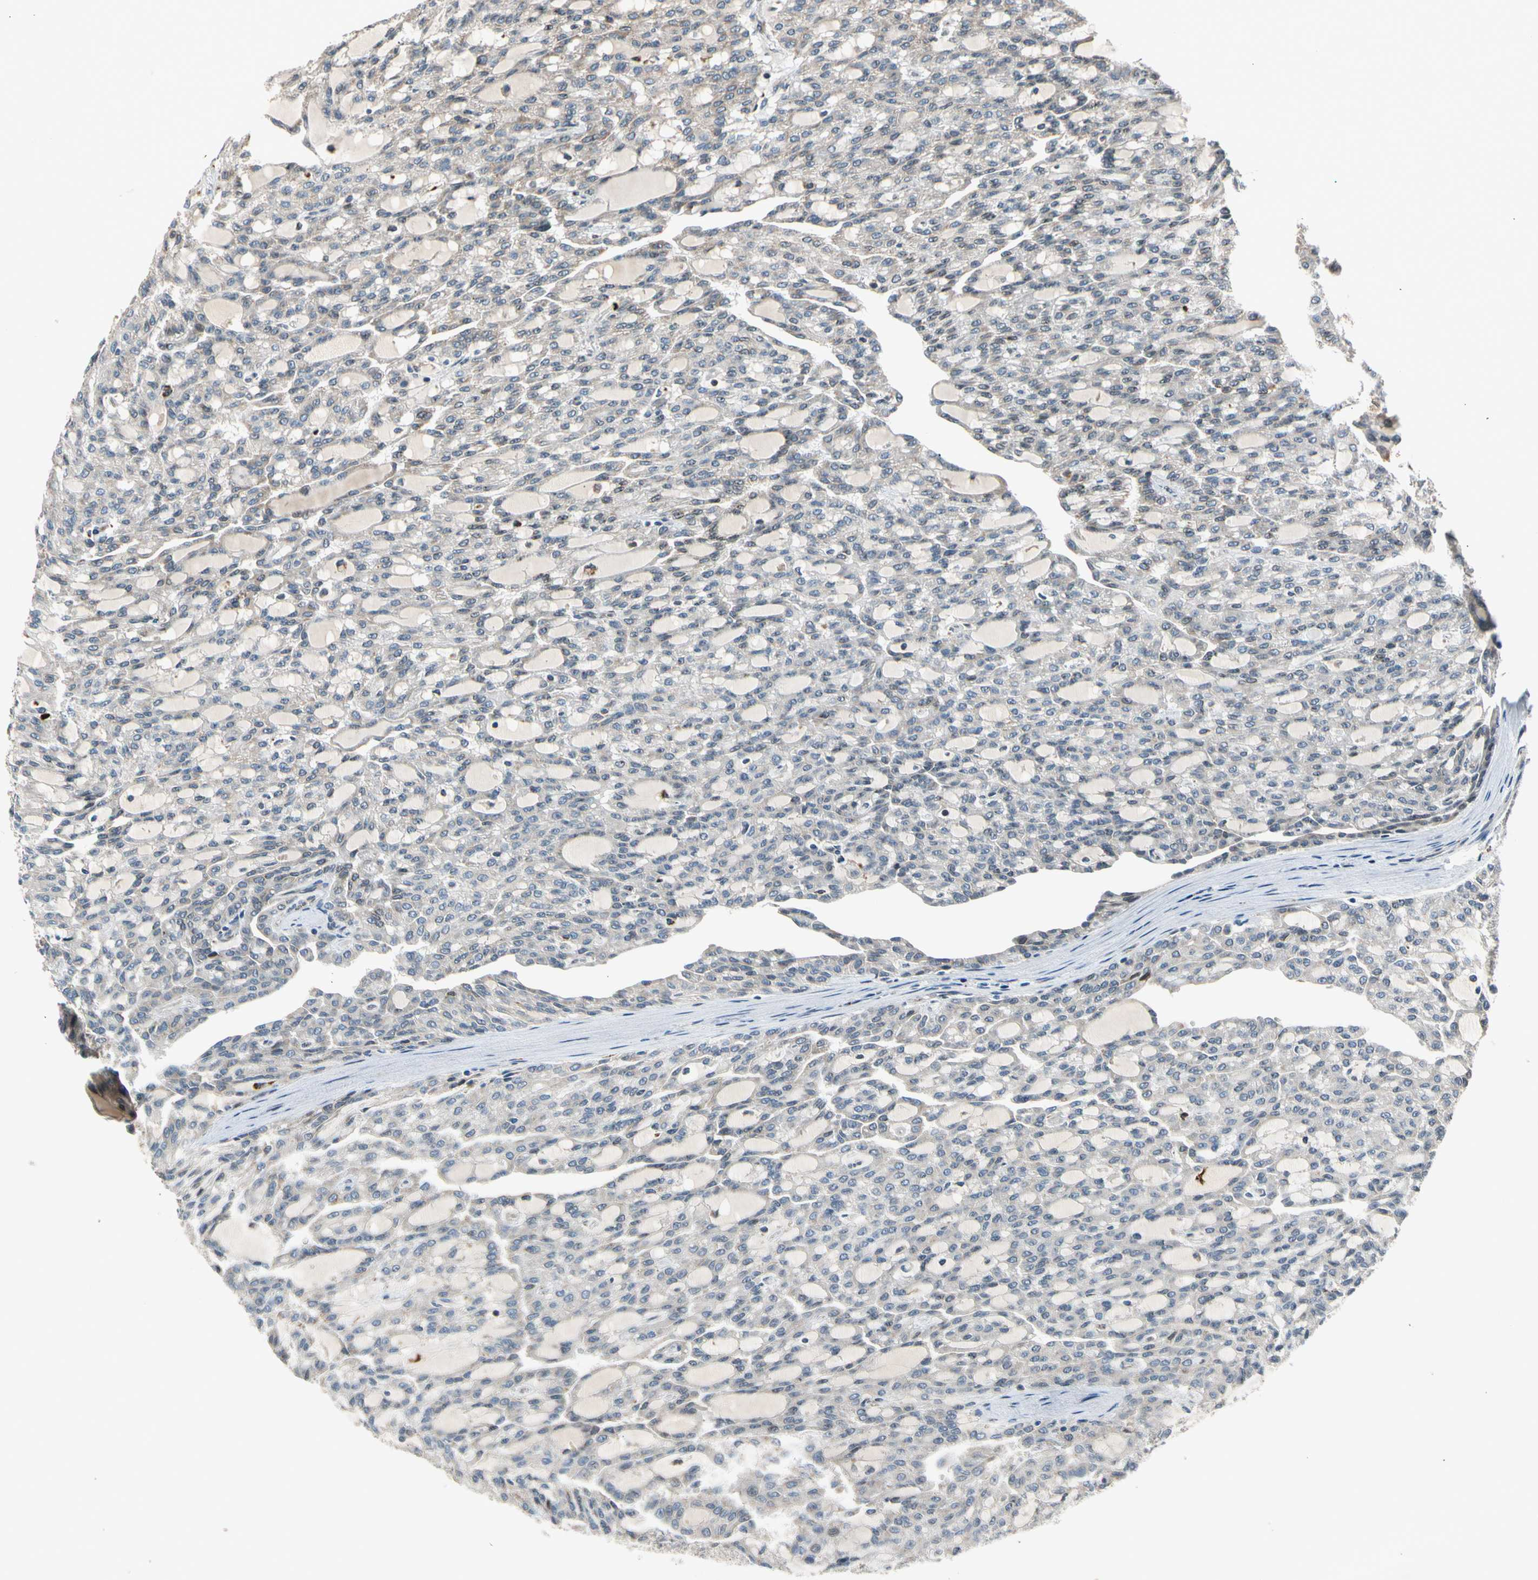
{"staining": {"intensity": "weak", "quantity": "<25%", "location": "cytoplasmic/membranous"}, "tissue": "renal cancer", "cell_type": "Tumor cells", "image_type": "cancer", "snomed": [{"axis": "morphology", "description": "Adenocarcinoma, NOS"}, {"axis": "topography", "description": "Kidney"}], "caption": "The image demonstrates no significant staining in tumor cells of renal adenocarcinoma. The staining was performed using DAB (3,3'-diaminobenzidine) to visualize the protein expression in brown, while the nuclei were stained in blue with hematoxylin (Magnification: 20x).", "gene": "NPHP3", "patient": {"sex": "male", "age": 63}}